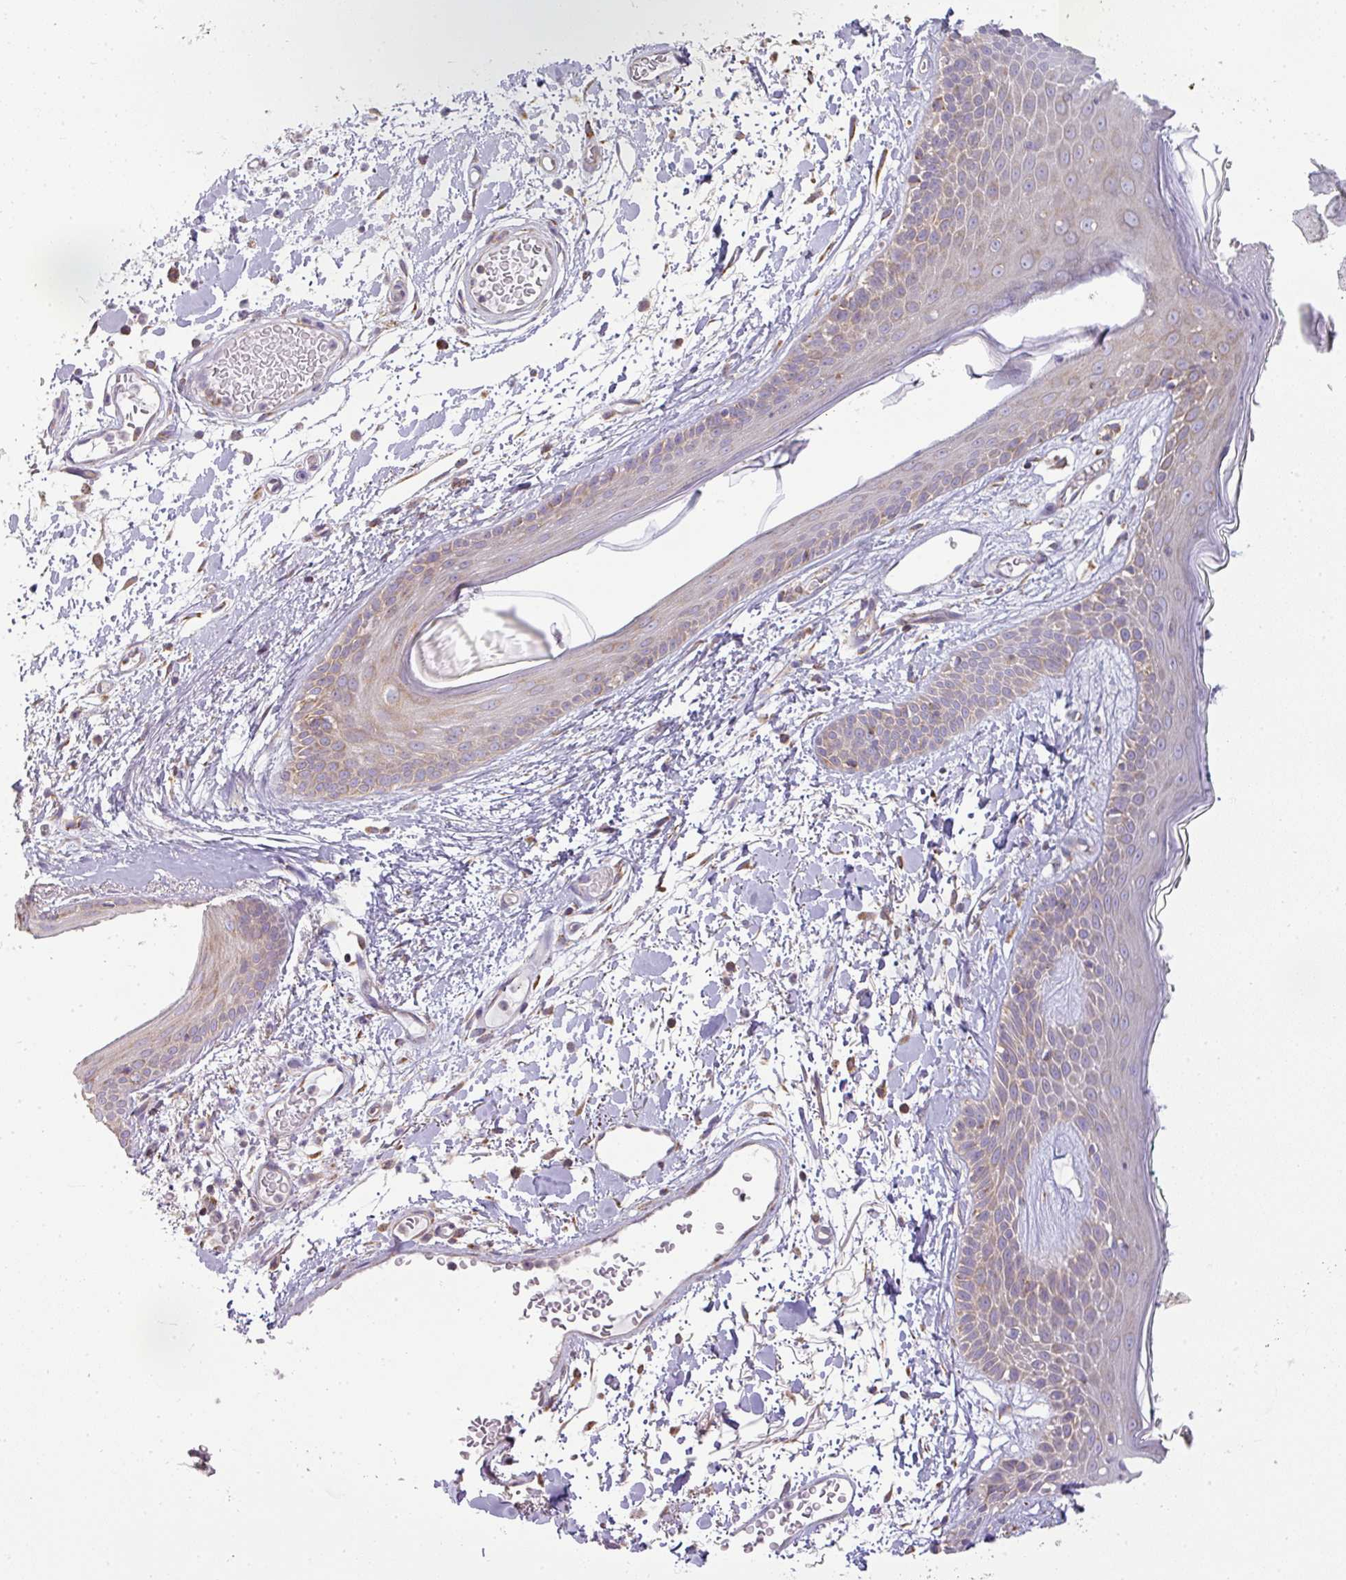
{"staining": {"intensity": "weak", "quantity": ">75%", "location": "cytoplasmic/membranous"}, "tissue": "skin", "cell_type": "Fibroblasts", "image_type": "normal", "snomed": [{"axis": "morphology", "description": "Normal tissue, NOS"}, {"axis": "topography", "description": "Skin"}], "caption": "A micrograph of human skin stained for a protein reveals weak cytoplasmic/membranous brown staining in fibroblasts. (DAB (3,3'-diaminobenzidine) IHC, brown staining for protein, blue staining for nuclei).", "gene": "ZNF211", "patient": {"sex": "male", "age": 79}}